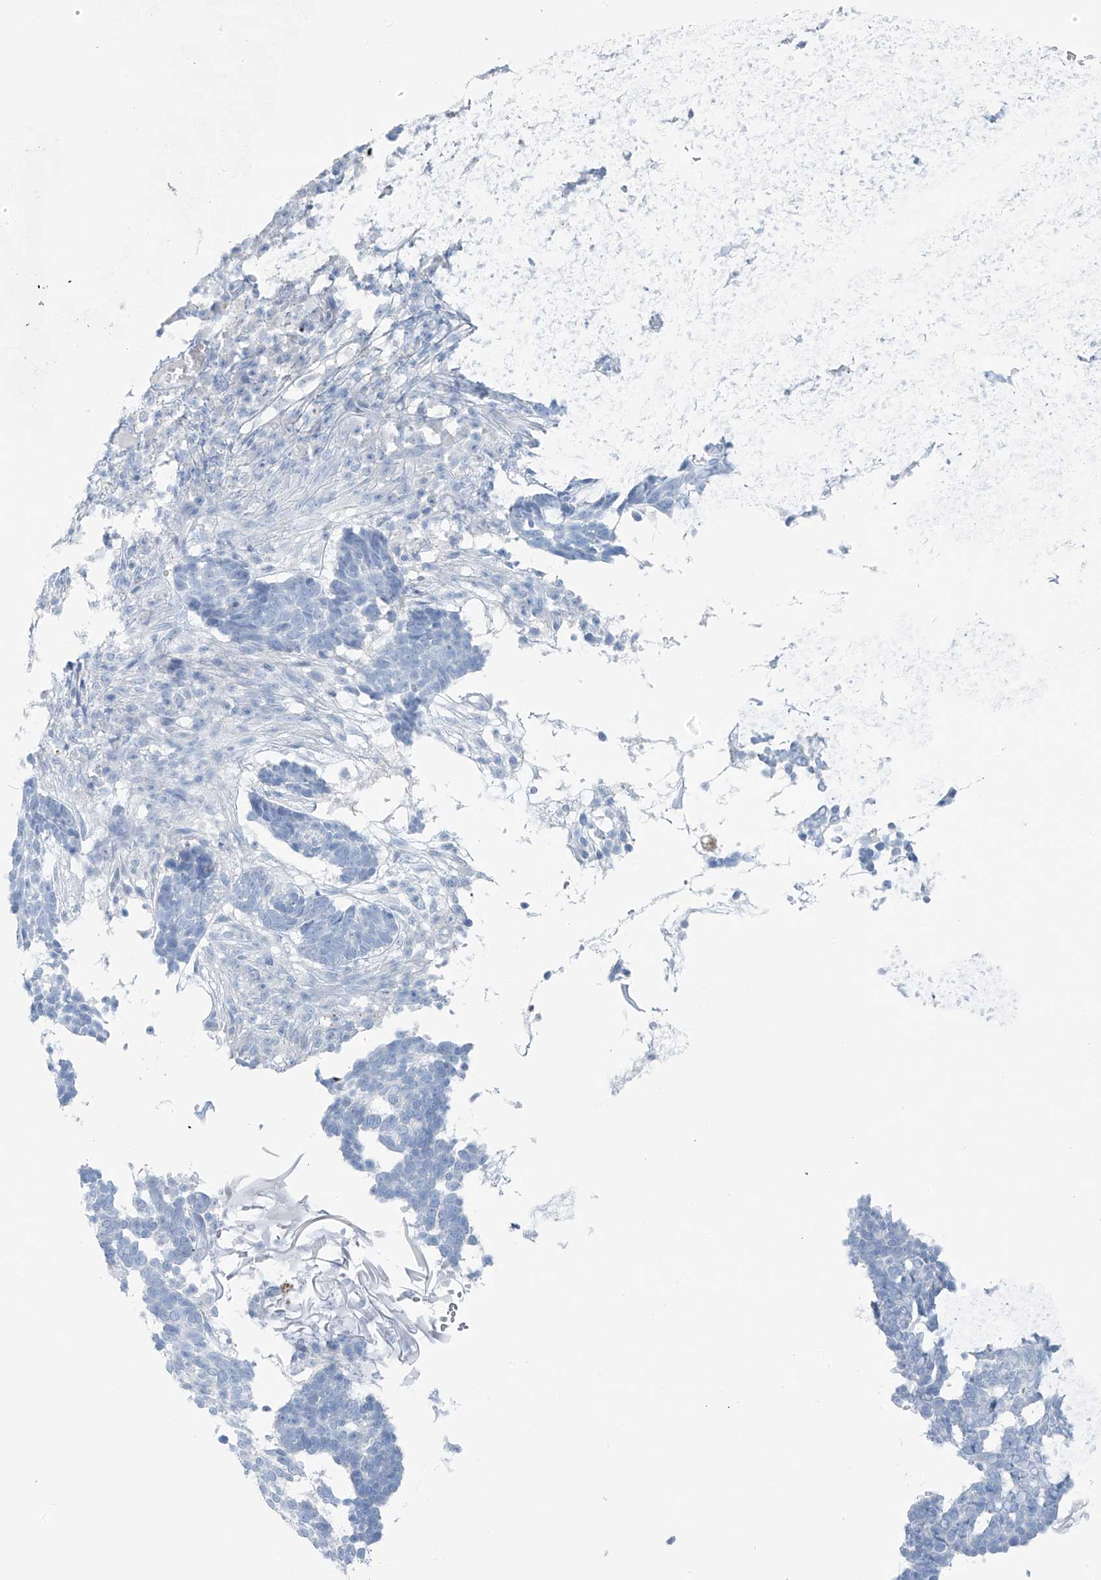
{"staining": {"intensity": "negative", "quantity": "none", "location": "none"}, "tissue": "skin cancer", "cell_type": "Tumor cells", "image_type": "cancer", "snomed": [{"axis": "morphology", "description": "Basal cell carcinoma"}, {"axis": "topography", "description": "Skin"}], "caption": "Tumor cells are negative for protein expression in human skin basal cell carcinoma.", "gene": "SLC25A43", "patient": {"sex": "male", "age": 85}}